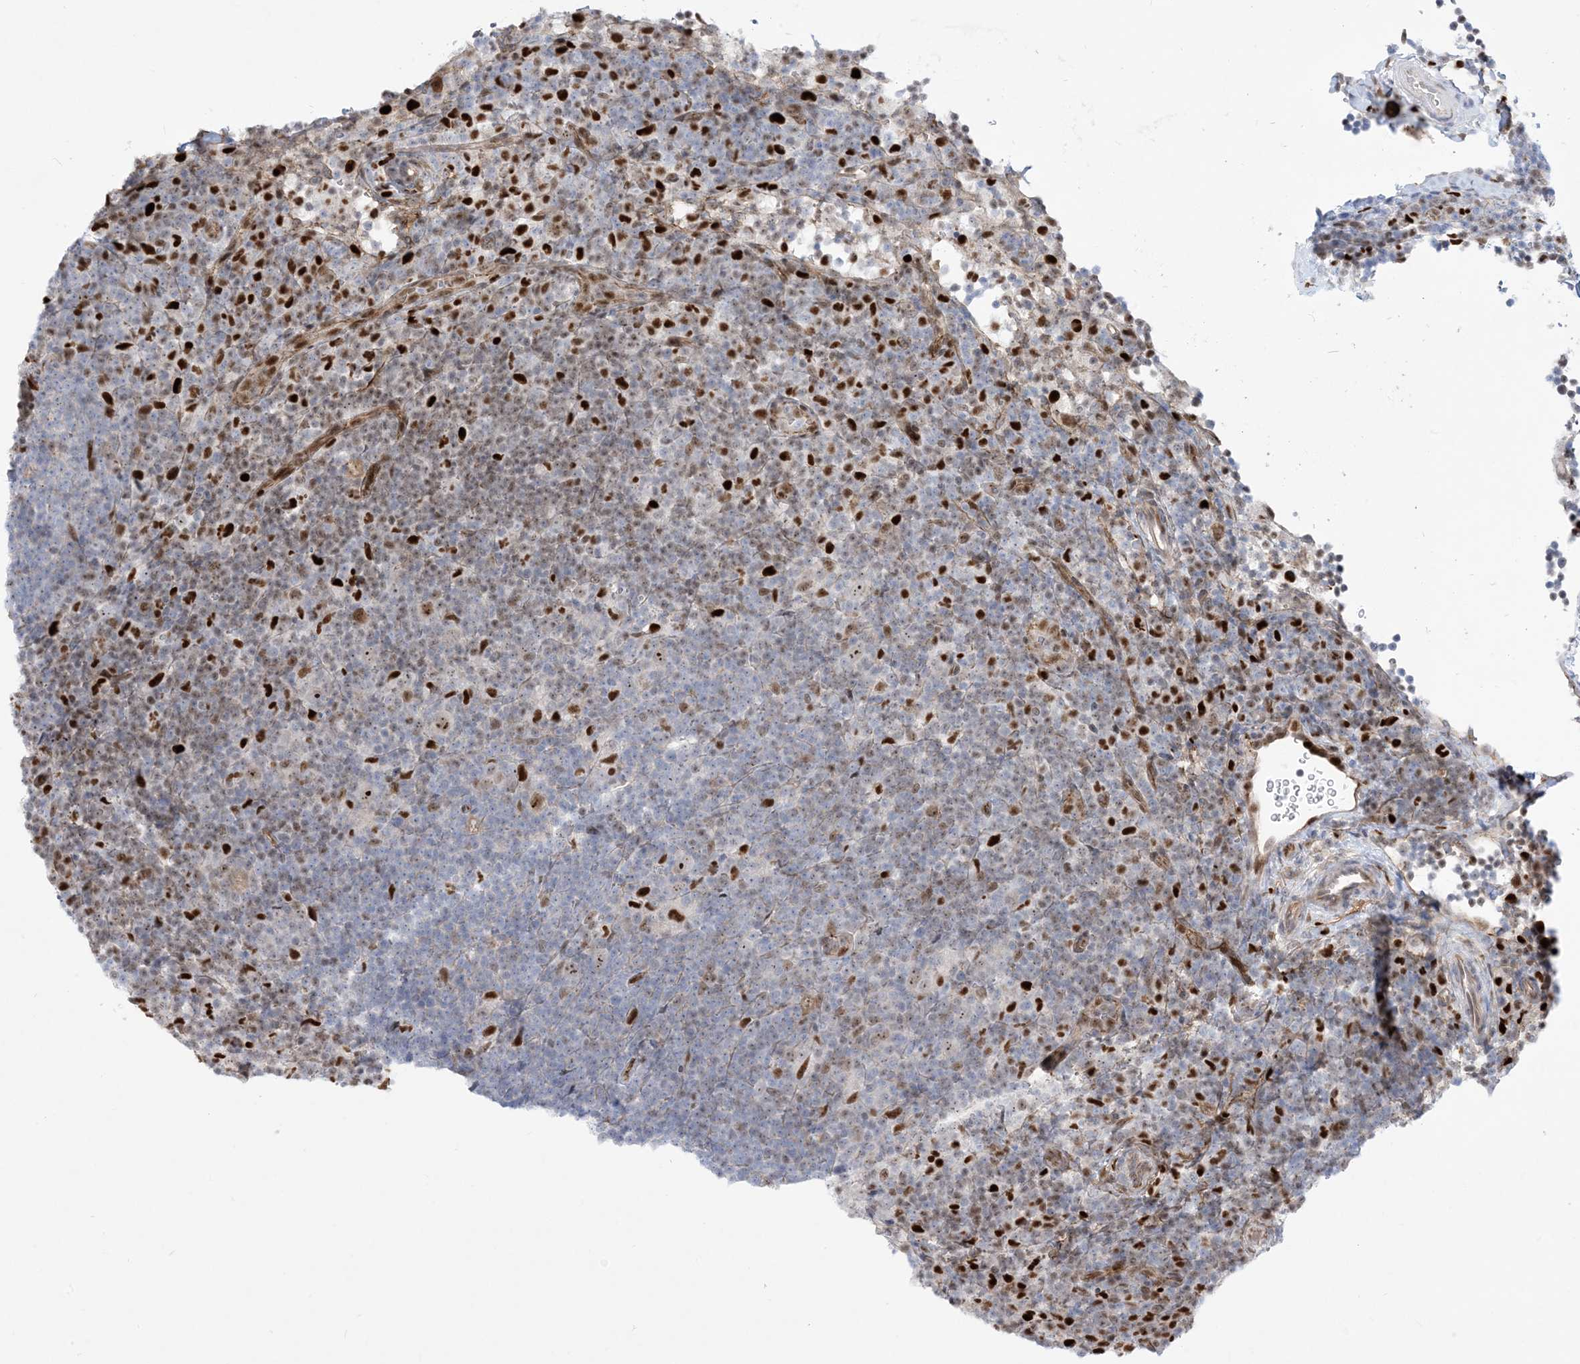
{"staining": {"intensity": "moderate", "quantity": ">75%", "location": "nuclear"}, "tissue": "lymphoma", "cell_type": "Tumor cells", "image_type": "cancer", "snomed": [{"axis": "morphology", "description": "Hodgkin's disease, NOS"}, {"axis": "topography", "description": "Lymph node"}], "caption": "This is a micrograph of immunohistochemistry staining of lymphoma, which shows moderate expression in the nuclear of tumor cells.", "gene": "MARS2", "patient": {"sex": "female", "age": 57}}